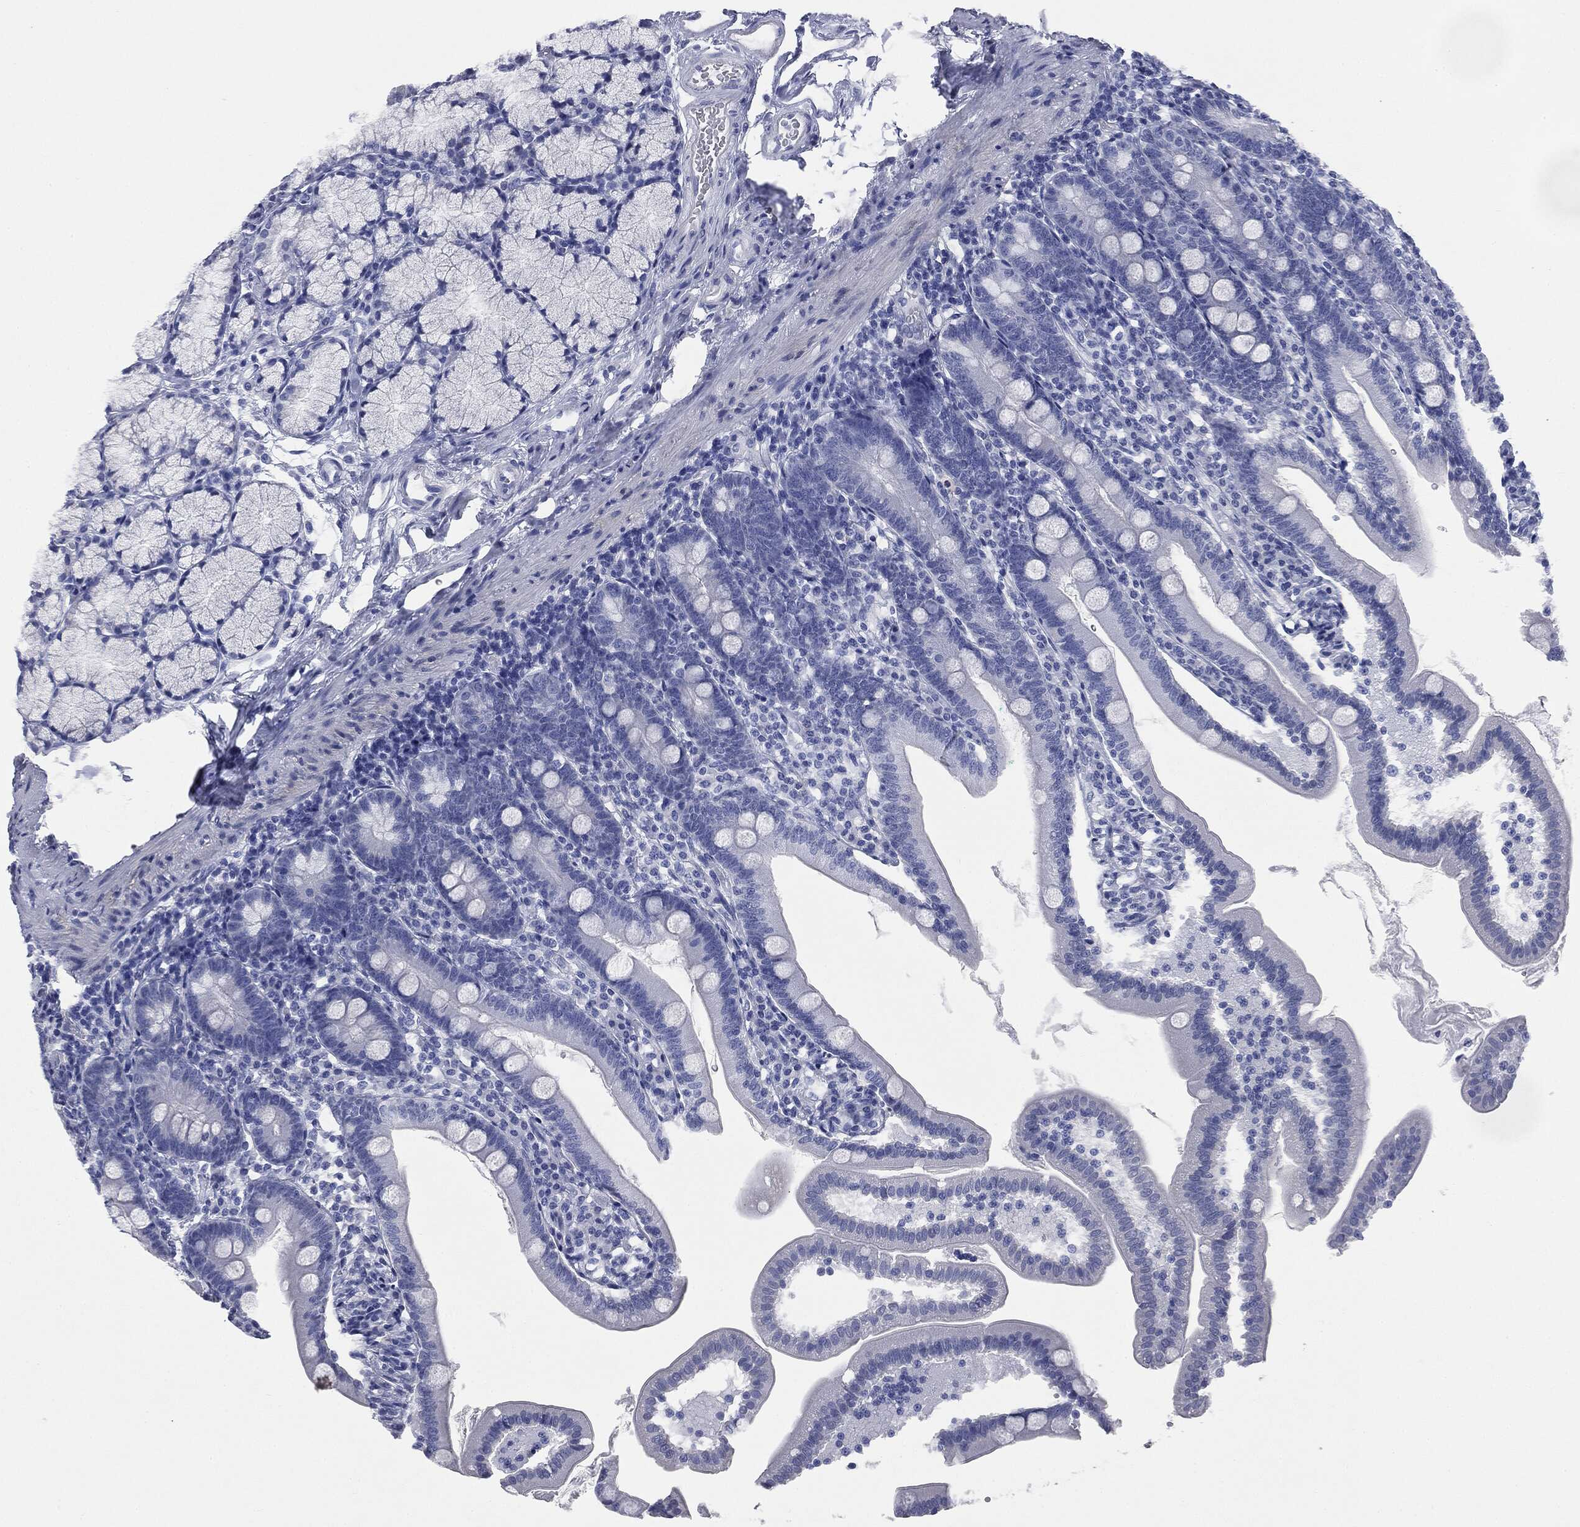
{"staining": {"intensity": "negative", "quantity": "none", "location": "none"}, "tissue": "duodenum", "cell_type": "Glandular cells", "image_type": "normal", "snomed": [{"axis": "morphology", "description": "Normal tissue, NOS"}, {"axis": "topography", "description": "Duodenum"}], "caption": "Human duodenum stained for a protein using immunohistochemistry displays no staining in glandular cells.", "gene": "ATP2A1", "patient": {"sex": "female", "age": 67}}